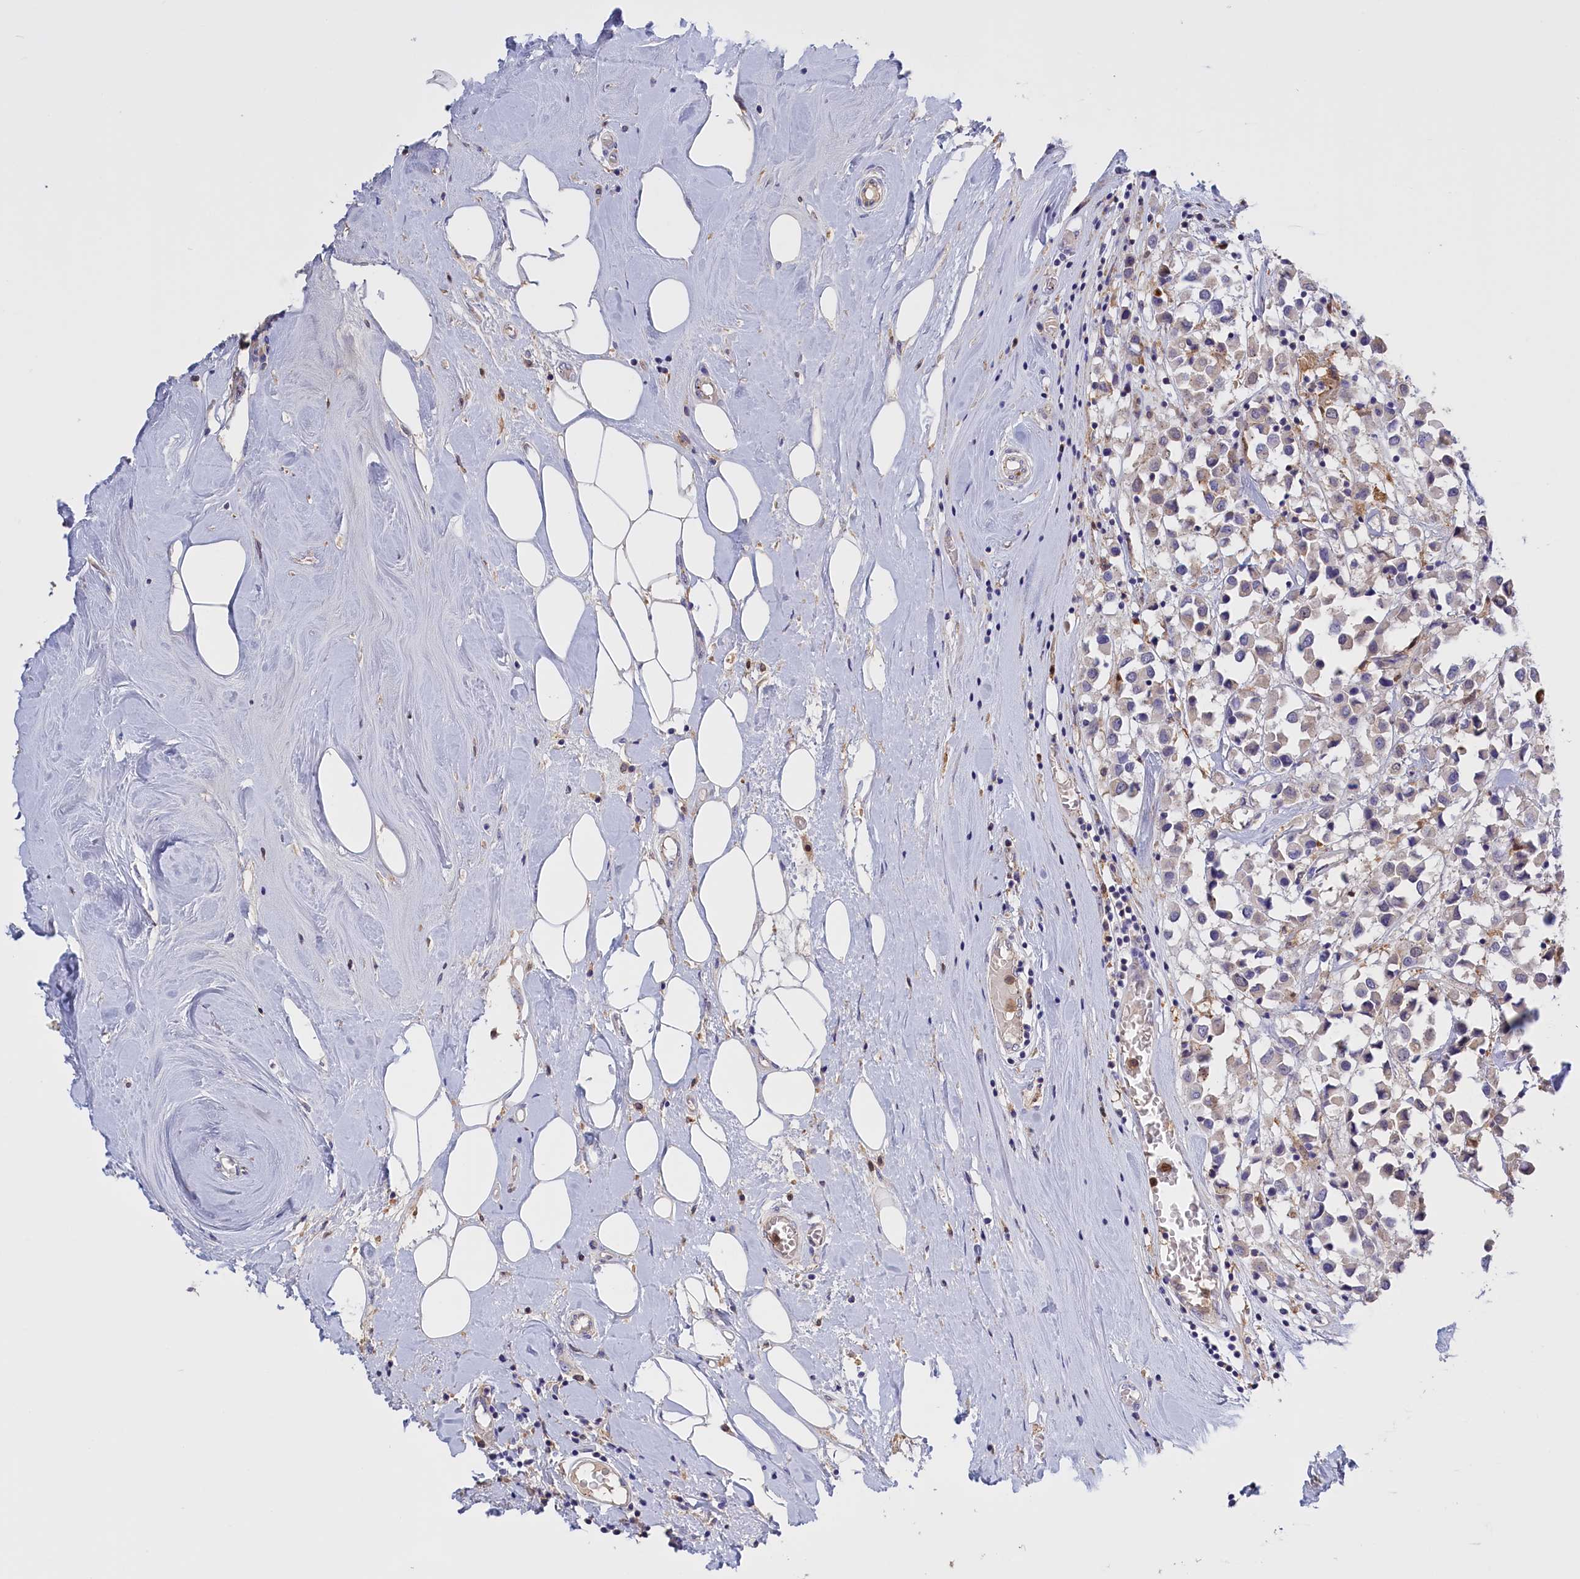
{"staining": {"intensity": "negative", "quantity": "none", "location": "none"}, "tissue": "breast cancer", "cell_type": "Tumor cells", "image_type": "cancer", "snomed": [{"axis": "morphology", "description": "Duct carcinoma"}, {"axis": "topography", "description": "Breast"}], "caption": "Immunohistochemistry (IHC) image of human breast cancer (infiltrating ductal carcinoma) stained for a protein (brown), which exhibits no staining in tumor cells.", "gene": "FAM149B1", "patient": {"sex": "female", "age": 61}}